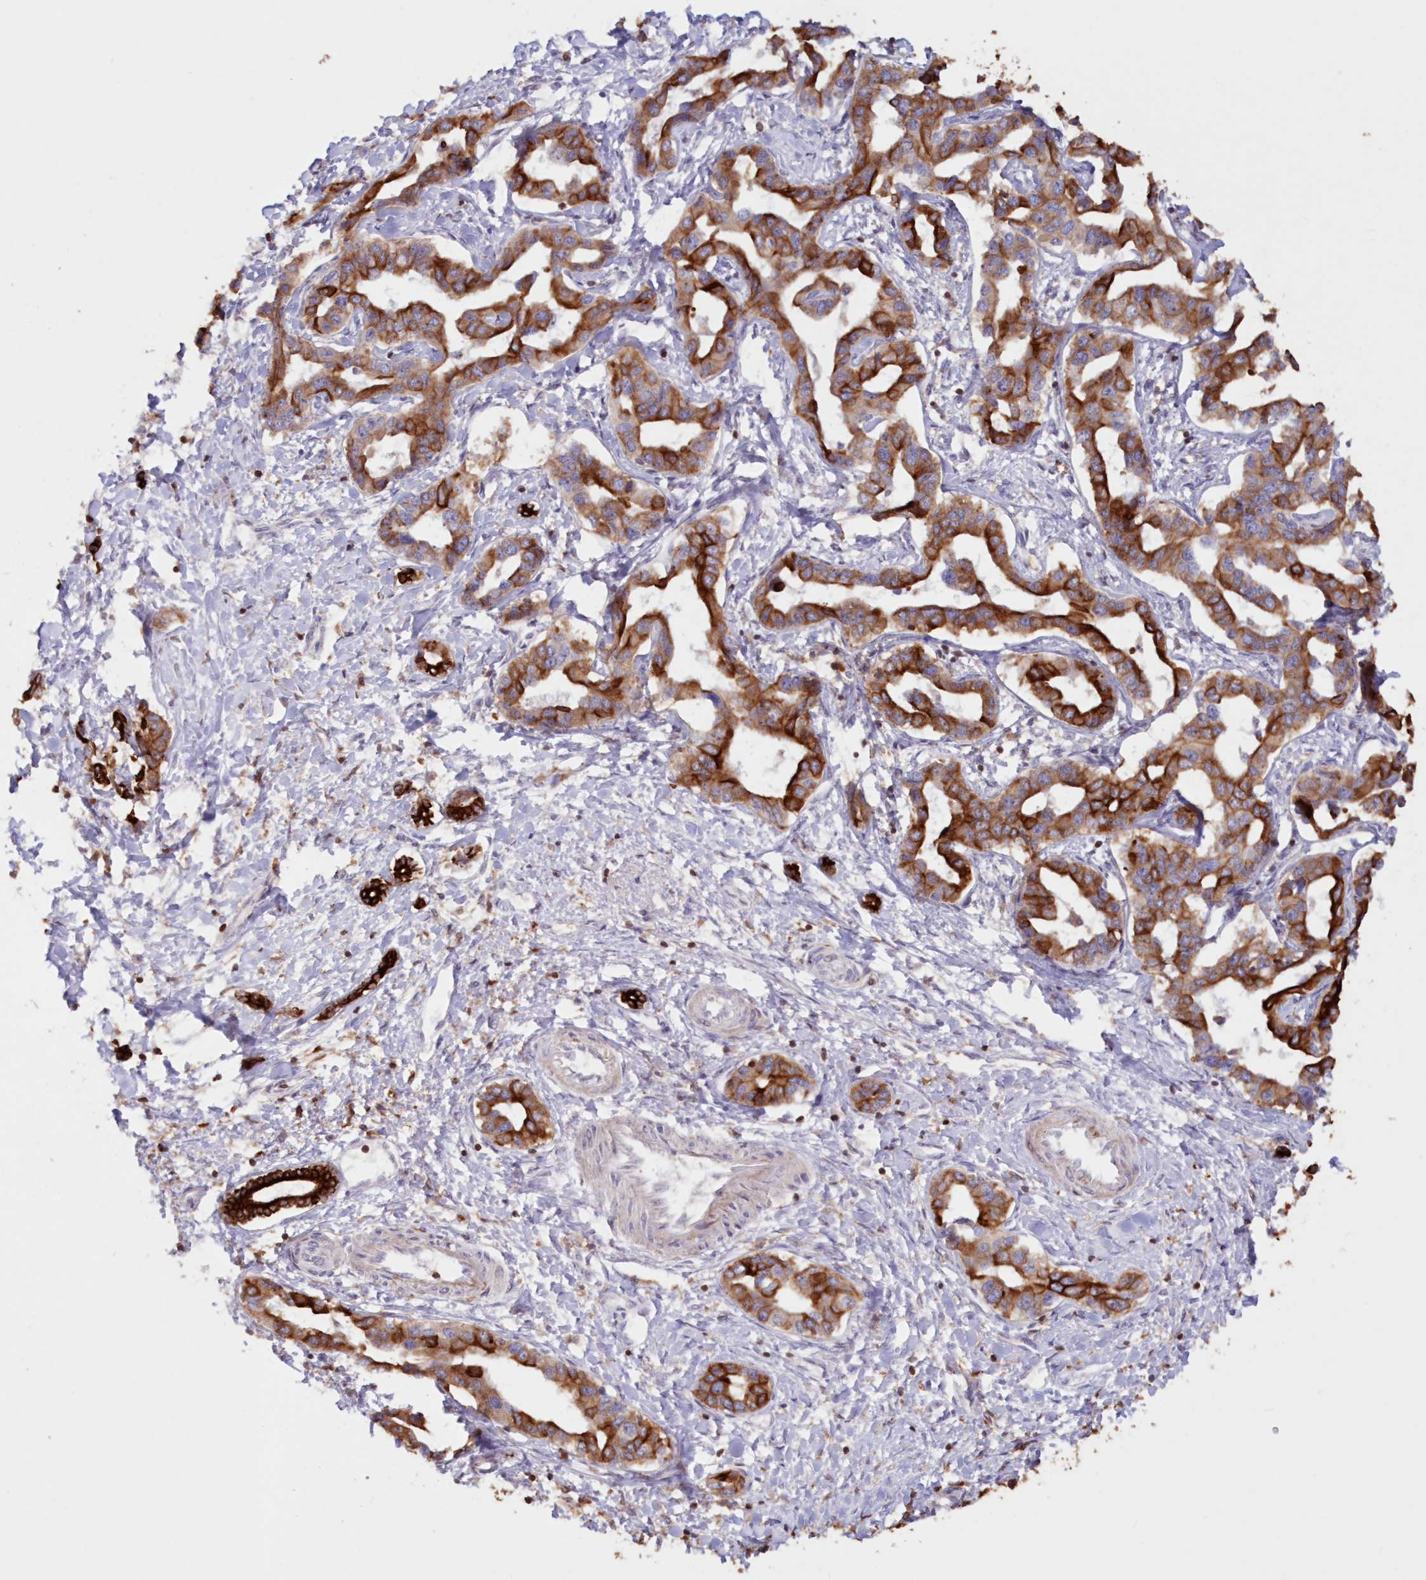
{"staining": {"intensity": "strong", "quantity": ">75%", "location": "cytoplasmic/membranous"}, "tissue": "liver cancer", "cell_type": "Tumor cells", "image_type": "cancer", "snomed": [{"axis": "morphology", "description": "Cholangiocarcinoma"}, {"axis": "topography", "description": "Liver"}], "caption": "Brown immunohistochemical staining in human cholangiocarcinoma (liver) reveals strong cytoplasmic/membranous expression in approximately >75% of tumor cells.", "gene": "SNED1", "patient": {"sex": "male", "age": 59}}